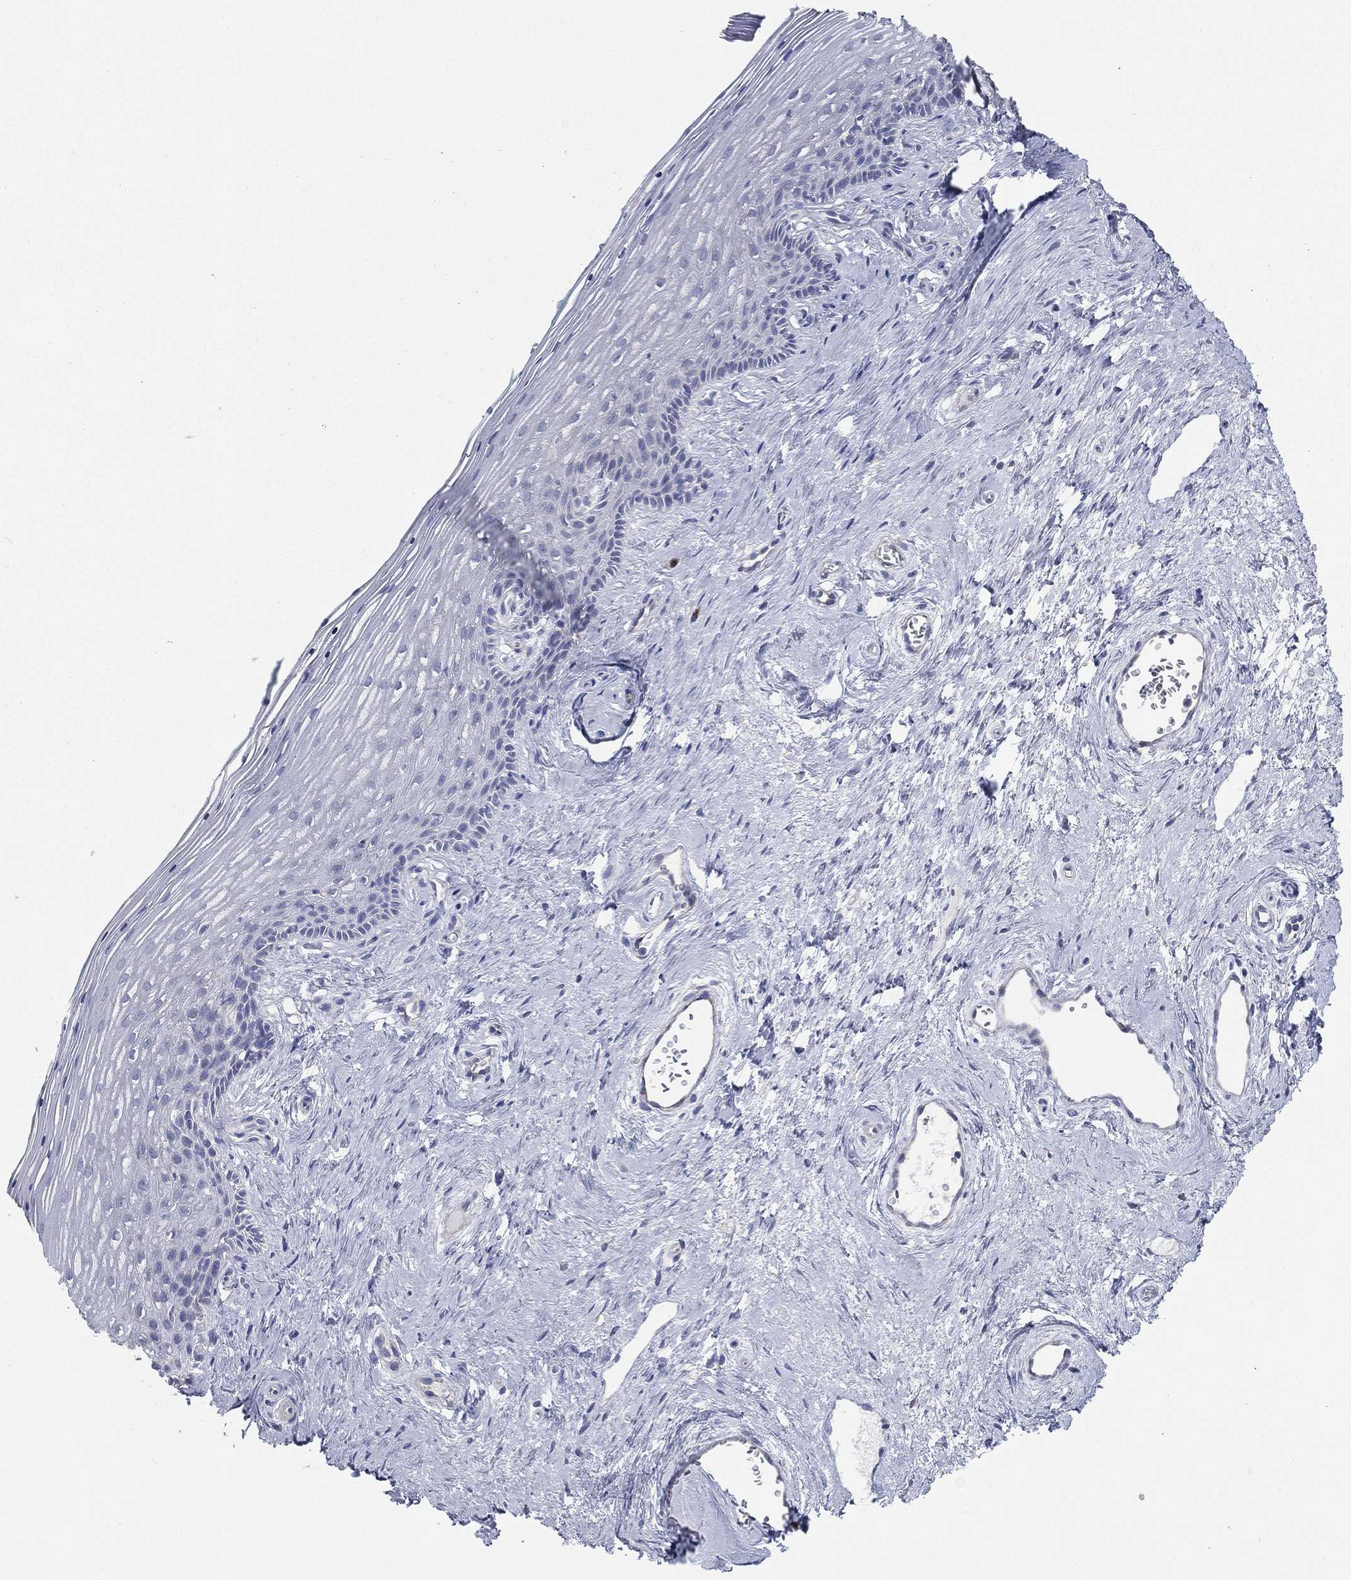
{"staining": {"intensity": "negative", "quantity": "none", "location": "none"}, "tissue": "vagina", "cell_type": "Squamous epithelial cells", "image_type": "normal", "snomed": [{"axis": "morphology", "description": "Normal tissue, NOS"}, {"axis": "topography", "description": "Vagina"}], "caption": "This image is of normal vagina stained with immunohistochemistry (IHC) to label a protein in brown with the nuclei are counter-stained blue. There is no positivity in squamous epithelial cells. (Immunohistochemistry, brightfield microscopy, high magnification).", "gene": "ATP8A2", "patient": {"sex": "female", "age": 45}}